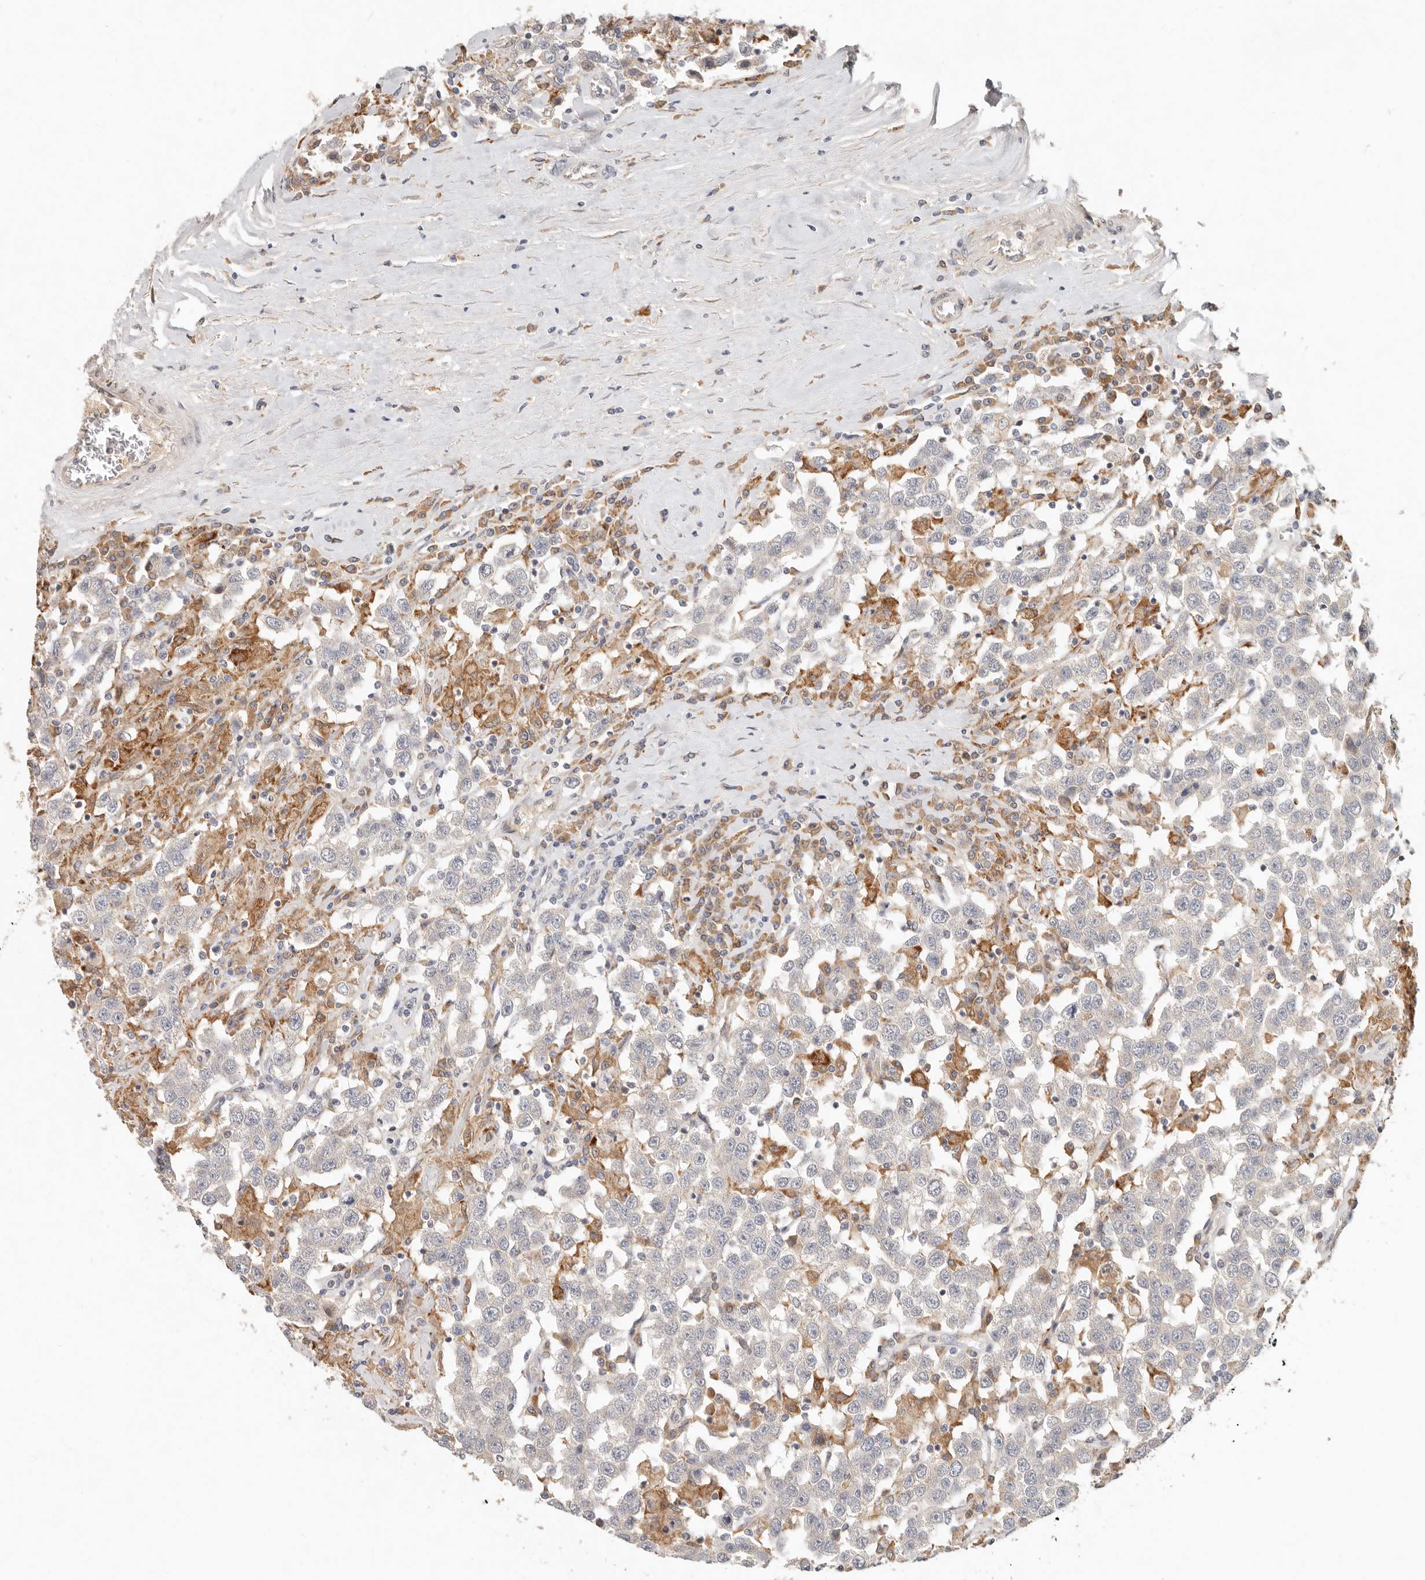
{"staining": {"intensity": "negative", "quantity": "none", "location": "none"}, "tissue": "testis cancer", "cell_type": "Tumor cells", "image_type": "cancer", "snomed": [{"axis": "morphology", "description": "Seminoma, NOS"}, {"axis": "topography", "description": "Testis"}], "caption": "An immunohistochemistry image of testis cancer (seminoma) is shown. There is no staining in tumor cells of testis cancer (seminoma). (DAB (3,3'-diaminobenzidine) IHC visualized using brightfield microscopy, high magnification).", "gene": "ARHGEF10L", "patient": {"sex": "male", "age": 41}}